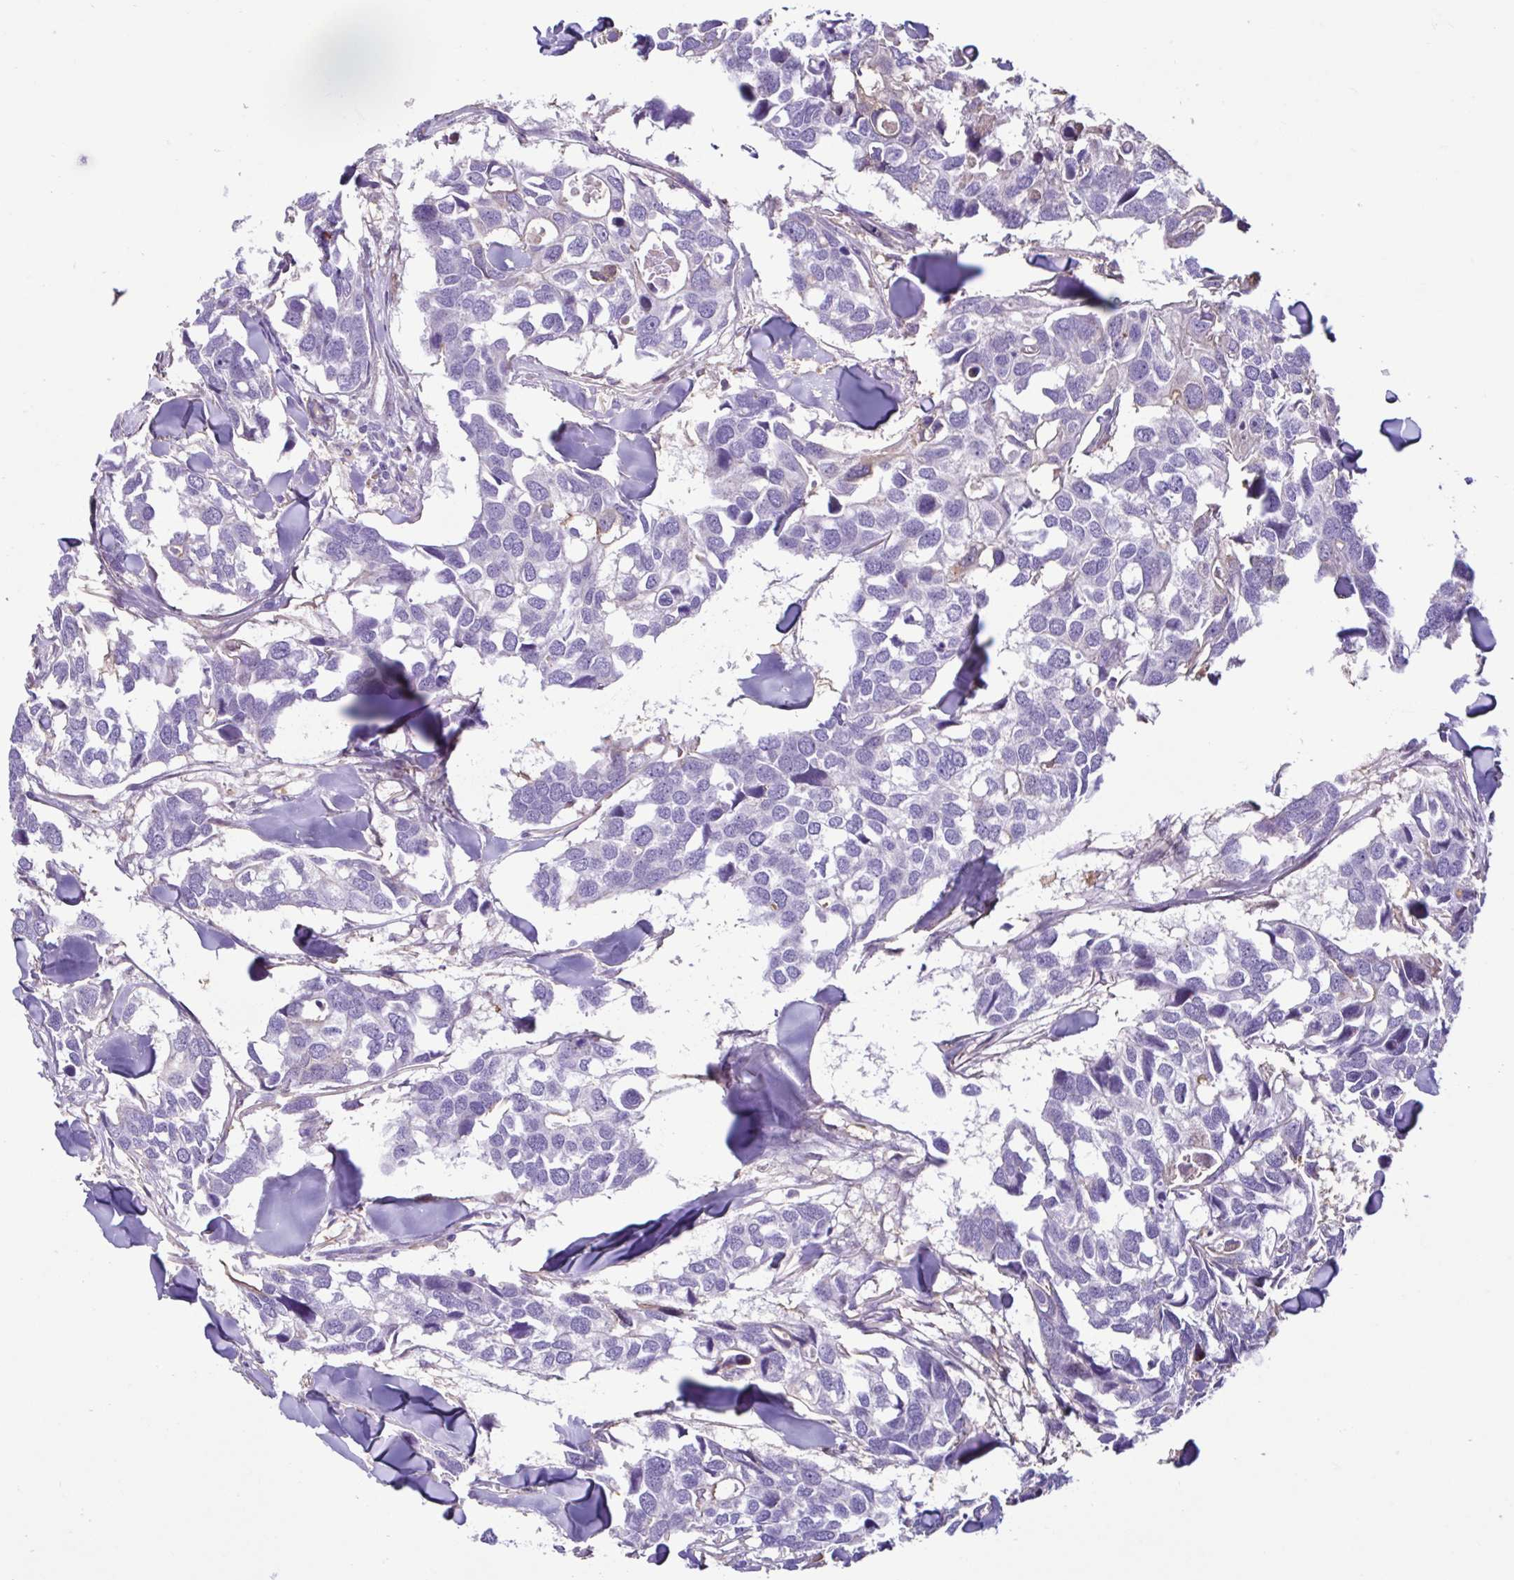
{"staining": {"intensity": "negative", "quantity": "none", "location": "none"}, "tissue": "breast cancer", "cell_type": "Tumor cells", "image_type": "cancer", "snomed": [{"axis": "morphology", "description": "Duct carcinoma"}, {"axis": "topography", "description": "Breast"}], "caption": "Micrograph shows no significant protein positivity in tumor cells of breast infiltrating ductal carcinoma.", "gene": "ANXA10", "patient": {"sex": "female", "age": 83}}